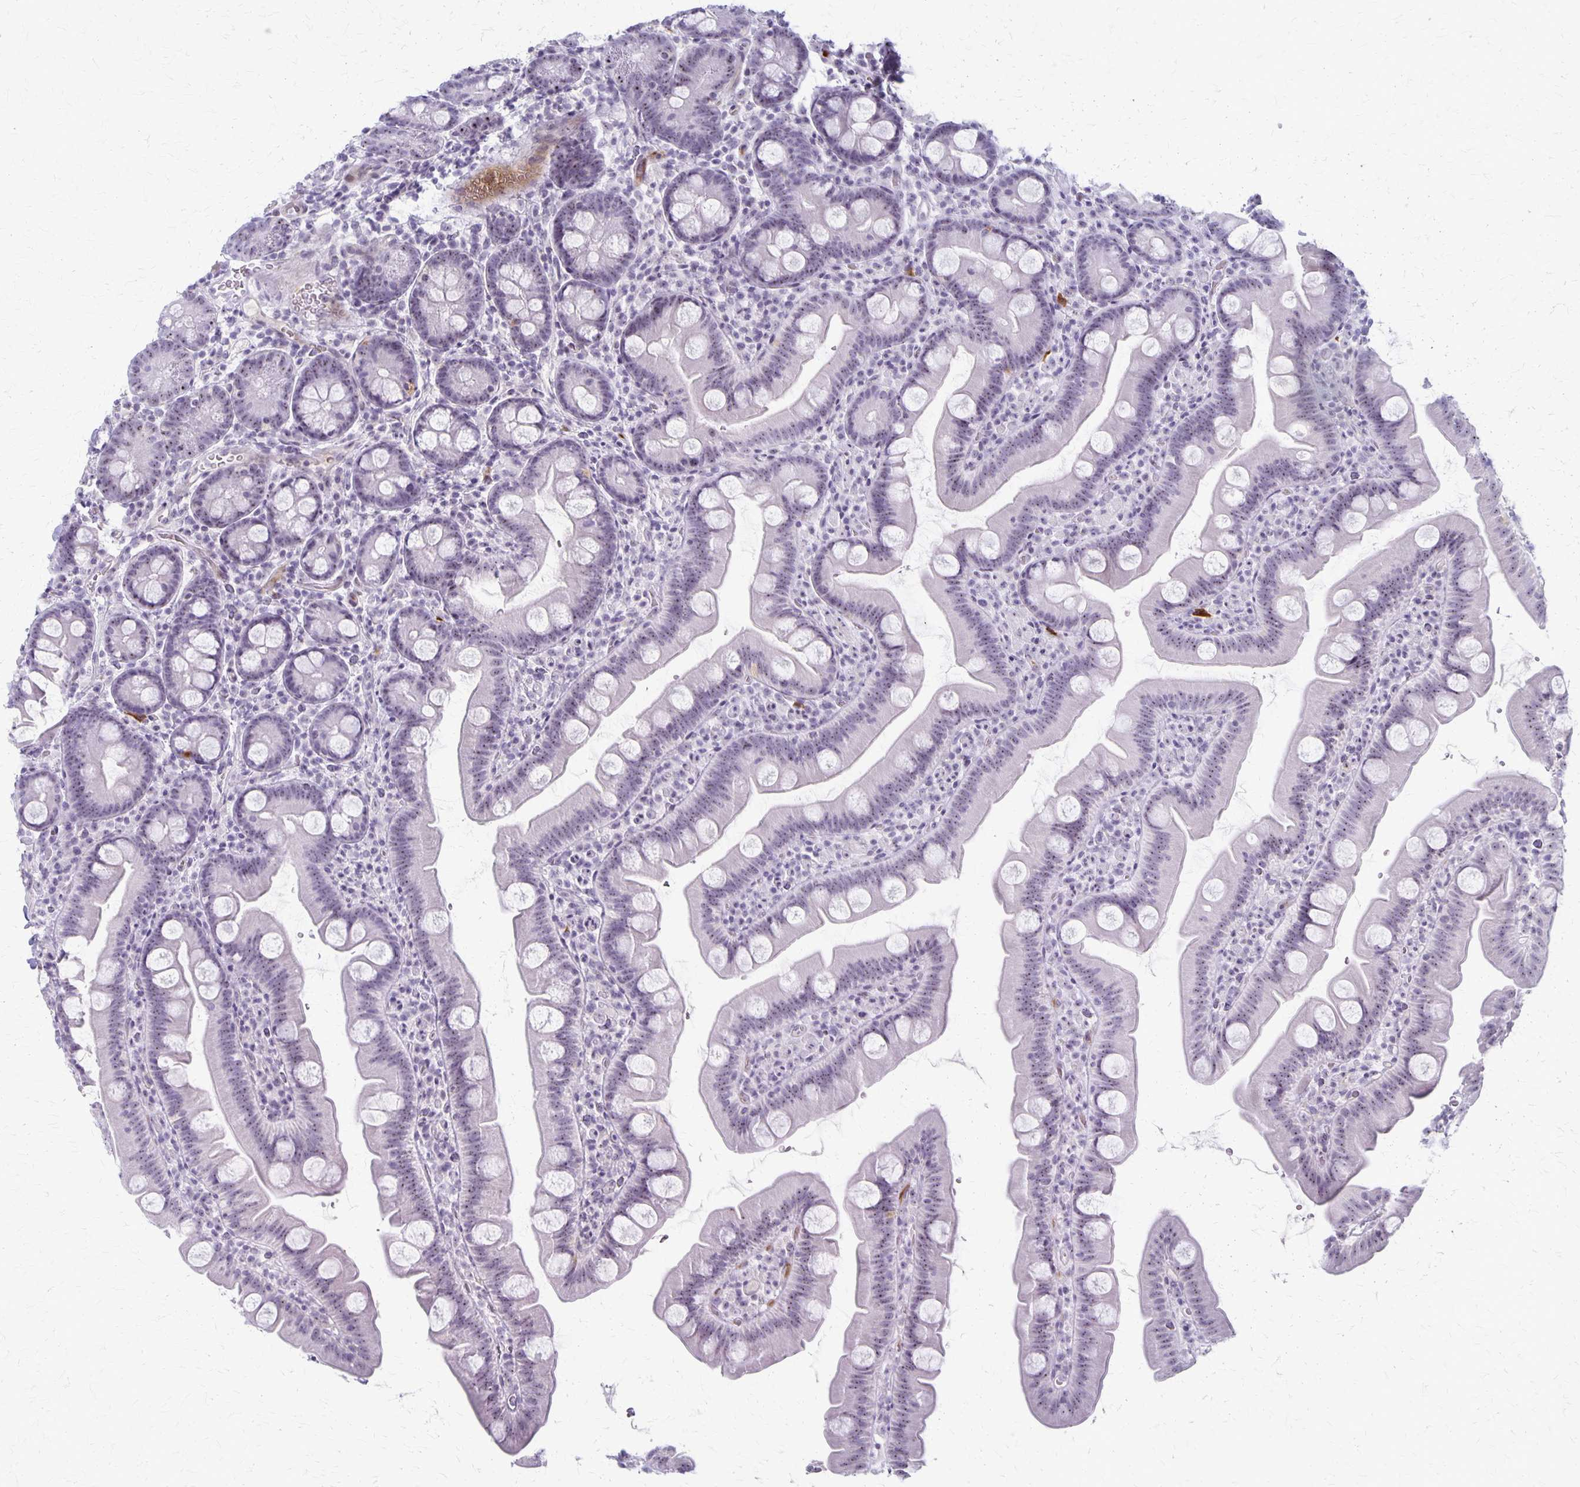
{"staining": {"intensity": "weak", "quantity": "<25%", "location": "nuclear"}, "tissue": "small intestine", "cell_type": "Glandular cells", "image_type": "normal", "snomed": [{"axis": "morphology", "description": "Normal tissue, NOS"}, {"axis": "topography", "description": "Small intestine"}], "caption": "High power microscopy image of an IHC photomicrograph of normal small intestine, revealing no significant staining in glandular cells.", "gene": "DLK2", "patient": {"sex": "female", "age": 68}}